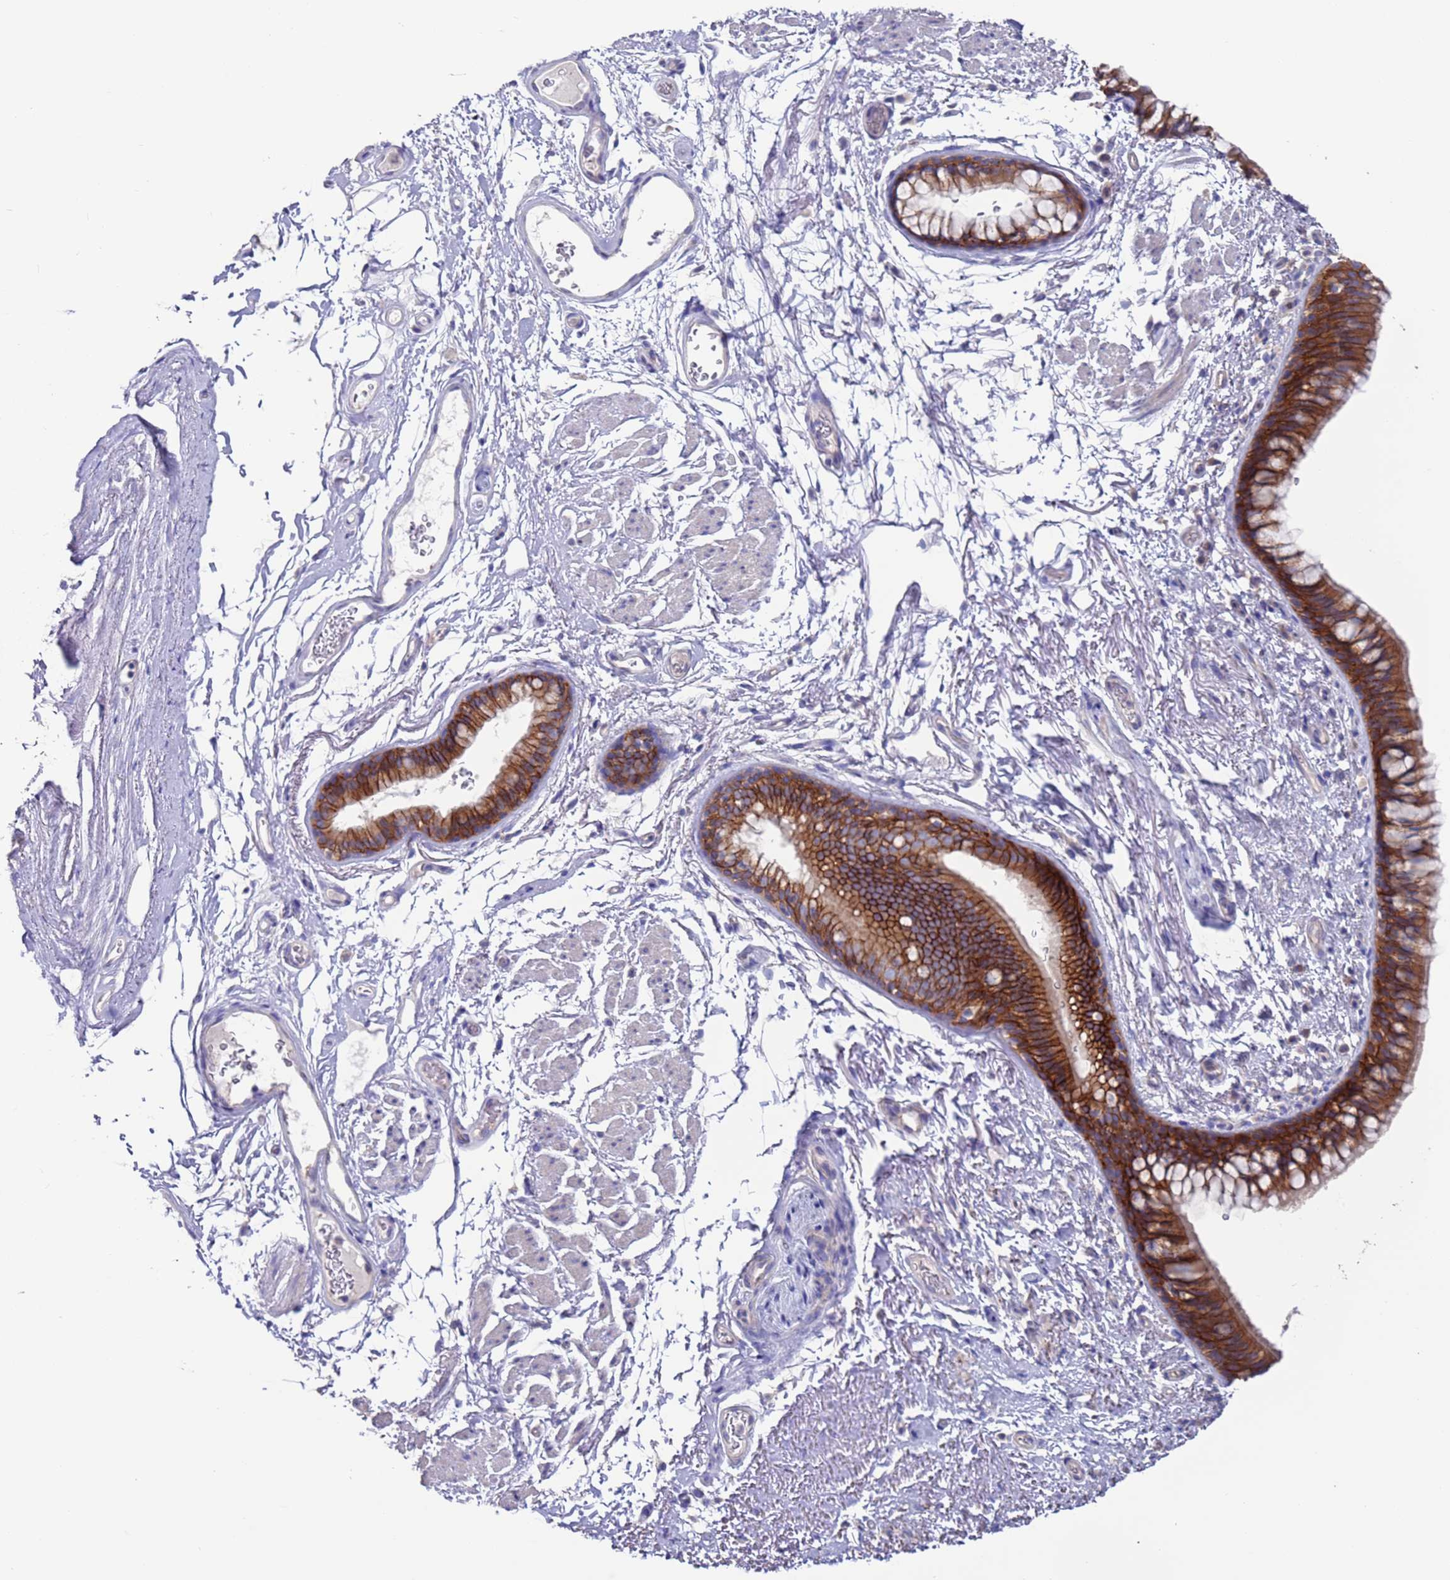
{"staining": {"intensity": "strong", "quantity": ">75%", "location": "cytoplasmic/membranous"}, "tissue": "bronchus", "cell_type": "Respiratory epithelial cells", "image_type": "normal", "snomed": [{"axis": "morphology", "description": "Normal tissue, NOS"}, {"axis": "topography", "description": "Cartilage tissue"}, {"axis": "topography", "description": "Bronchus"}], "caption": "DAB immunohistochemical staining of benign bronchus shows strong cytoplasmic/membranous protein positivity in about >75% of respiratory epithelial cells.", "gene": "KRTCAP3", "patient": {"sex": "female", "age": 73}}